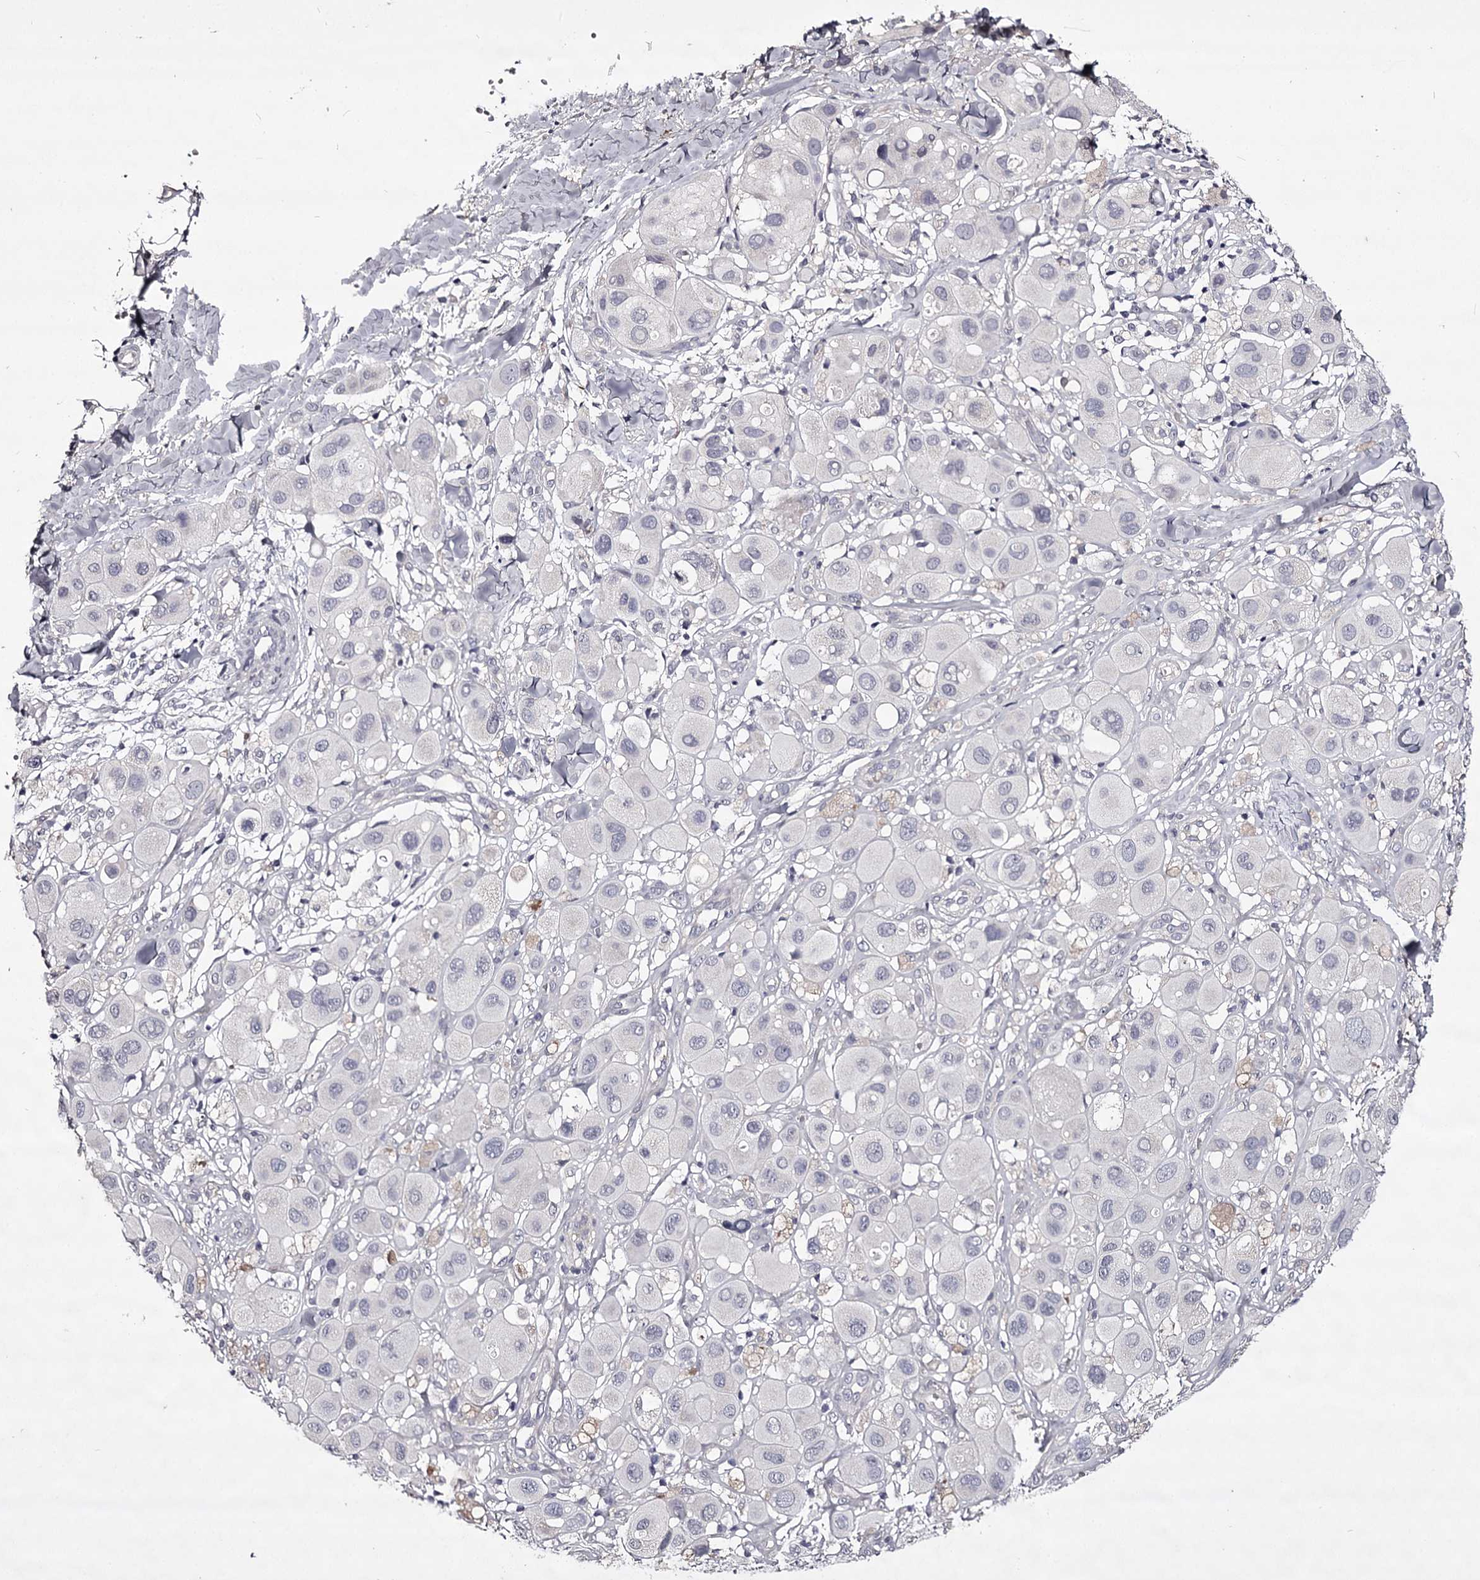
{"staining": {"intensity": "negative", "quantity": "none", "location": "none"}, "tissue": "melanoma", "cell_type": "Tumor cells", "image_type": "cancer", "snomed": [{"axis": "morphology", "description": "Malignant melanoma, Metastatic site"}, {"axis": "topography", "description": "Skin"}], "caption": "A photomicrograph of human malignant melanoma (metastatic site) is negative for staining in tumor cells.", "gene": "PRM2", "patient": {"sex": "male", "age": 41}}